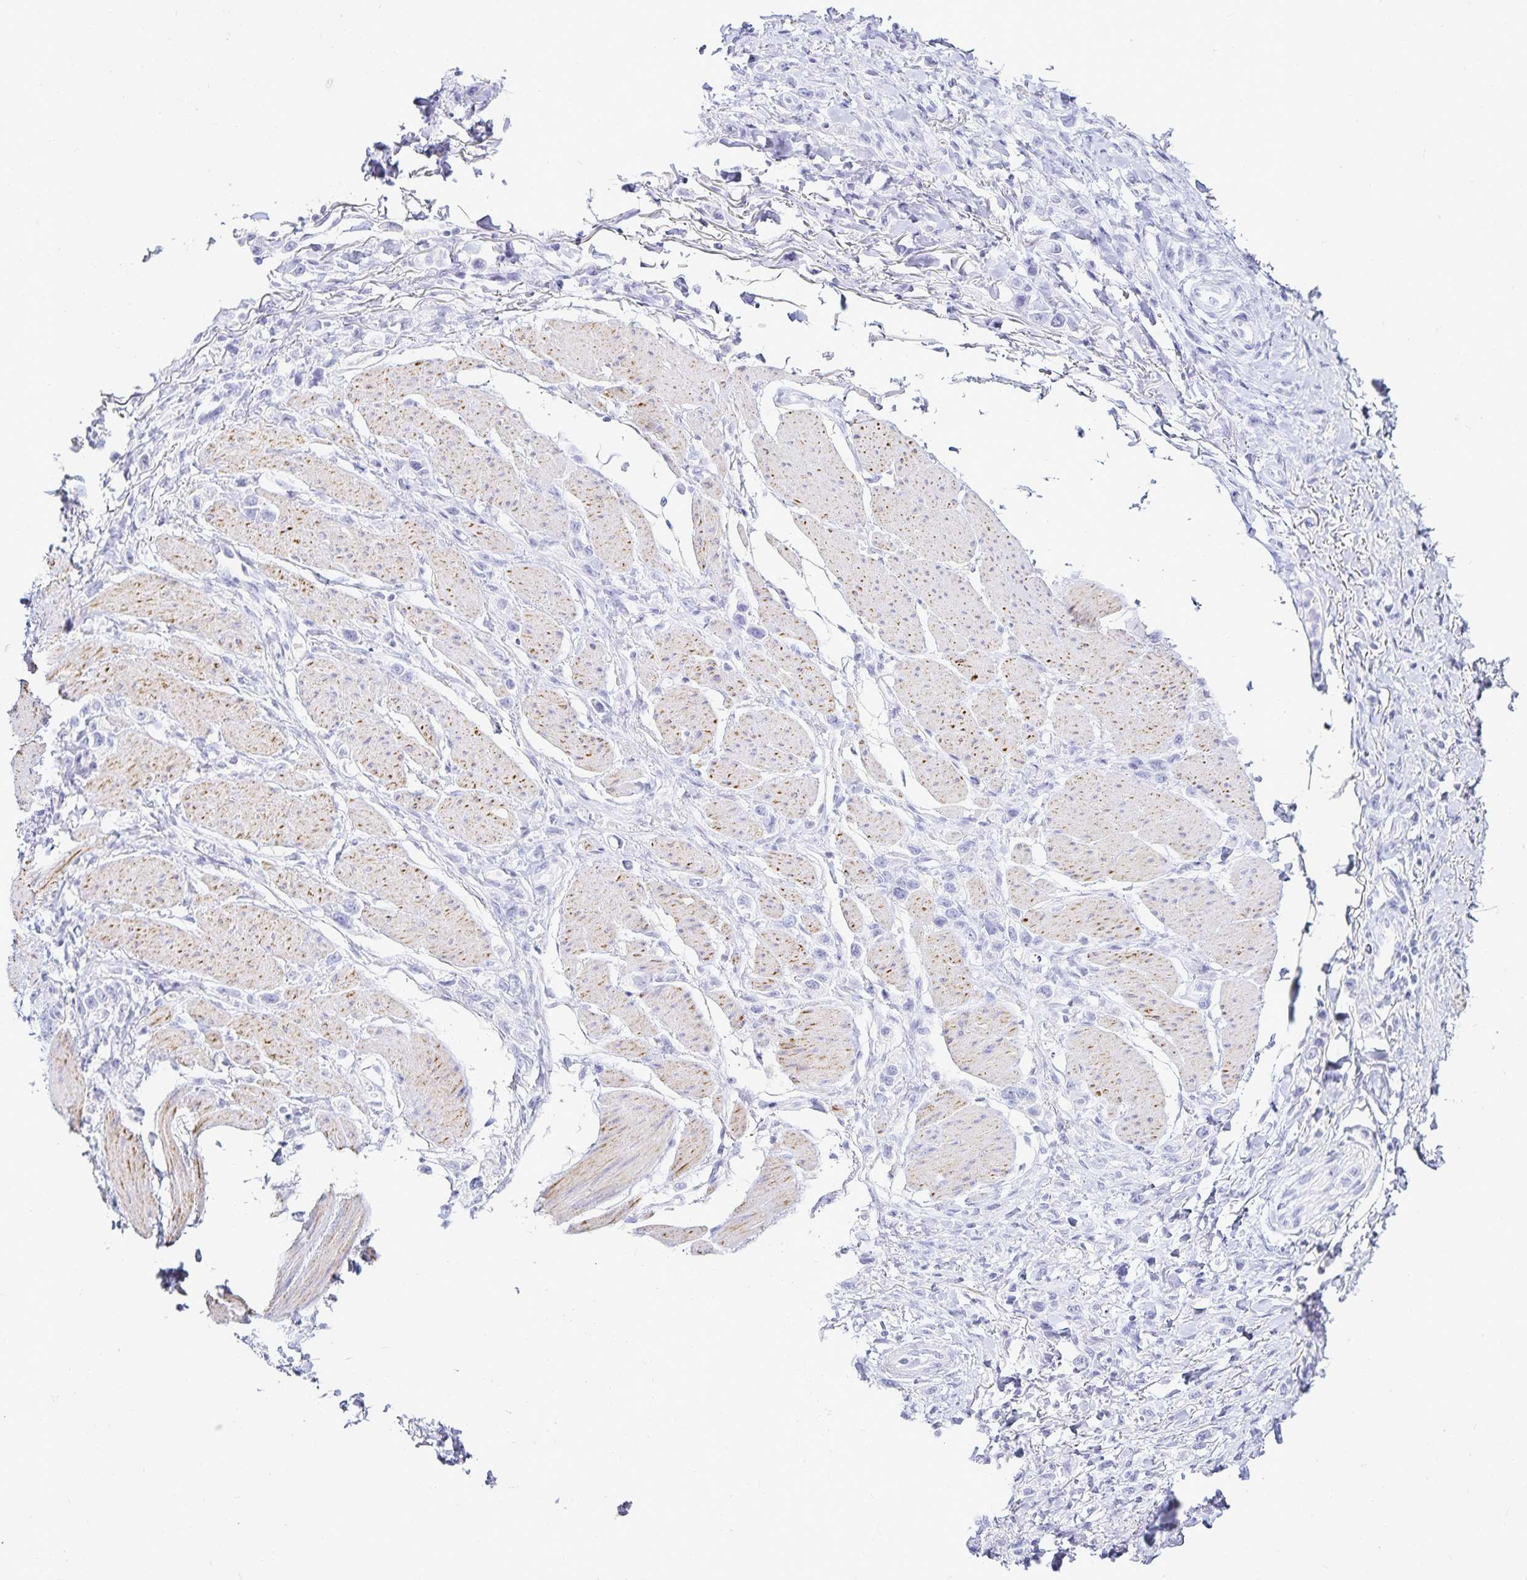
{"staining": {"intensity": "negative", "quantity": "none", "location": "none"}, "tissue": "stomach cancer", "cell_type": "Tumor cells", "image_type": "cancer", "snomed": [{"axis": "morphology", "description": "Adenocarcinoma, NOS"}, {"axis": "topography", "description": "Stomach"}], "caption": "A photomicrograph of human stomach cancer (adenocarcinoma) is negative for staining in tumor cells. (DAB (3,3'-diaminobenzidine) immunohistochemistry with hematoxylin counter stain).", "gene": "GP2", "patient": {"sex": "female", "age": 65}}